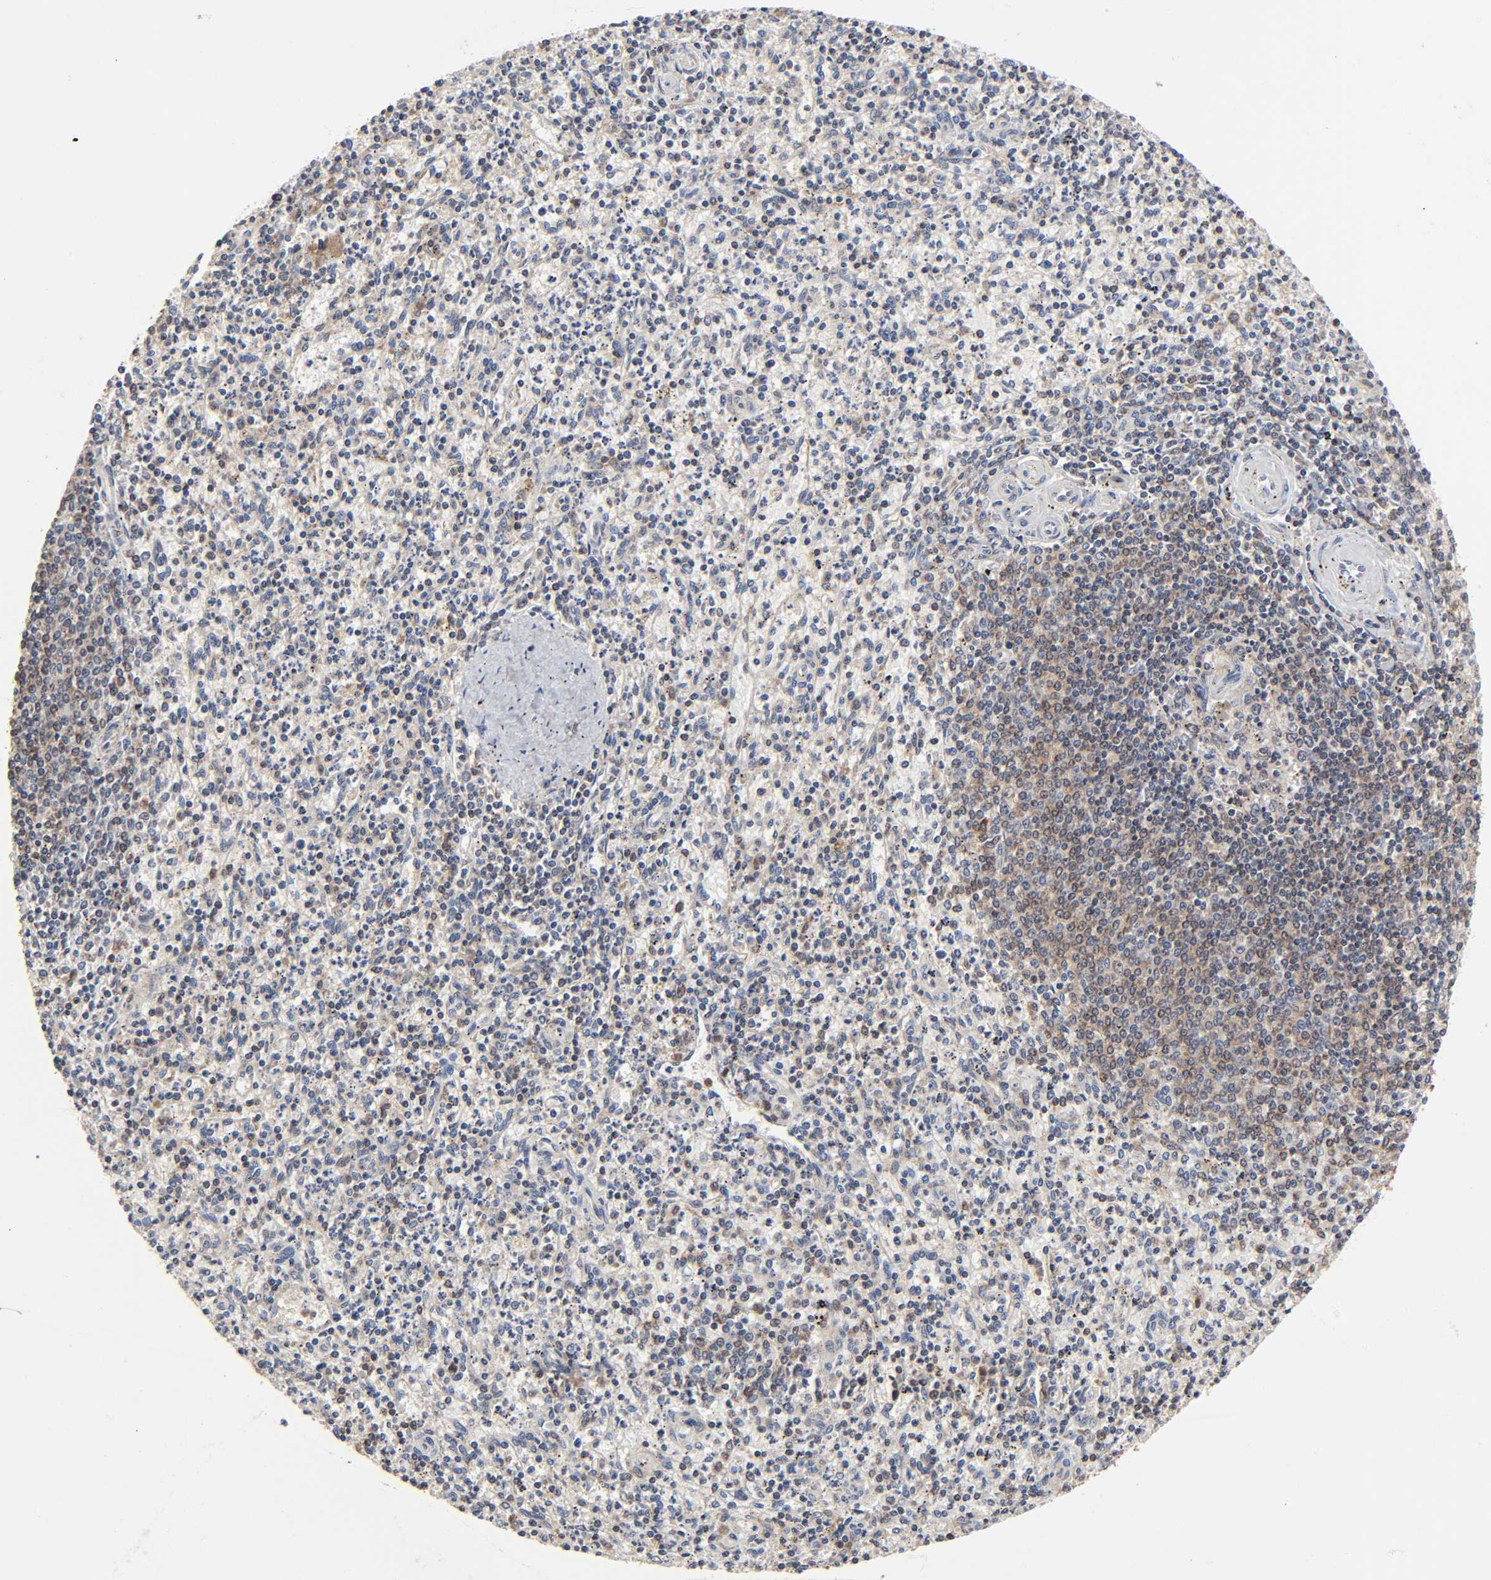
{"staining": {"intensity": "weak", "quantity": "<25%", "location": "cytoplasmic/membranous"}, "tissue": "spleen", "cell_type": "Cells in red pulp", "image_type": "normal", "snomed": [{"axis": "morphology", "description": "Normal tissue, NOS"}, {"axis": "topography", "description": "Spleen"}], "caption": "A micrograph of spleen stained for a protein displays no brown staining in cells in red pulp. The staining was performed using DAB (3,3'-diaminobenzidine) to visualize the protein expression in brown, while the nuclei were stained in blue with hematoxylin (Magnification: 20x).", "gene": "COX6B1", "patient": {"sex": "male", "age": 72}}